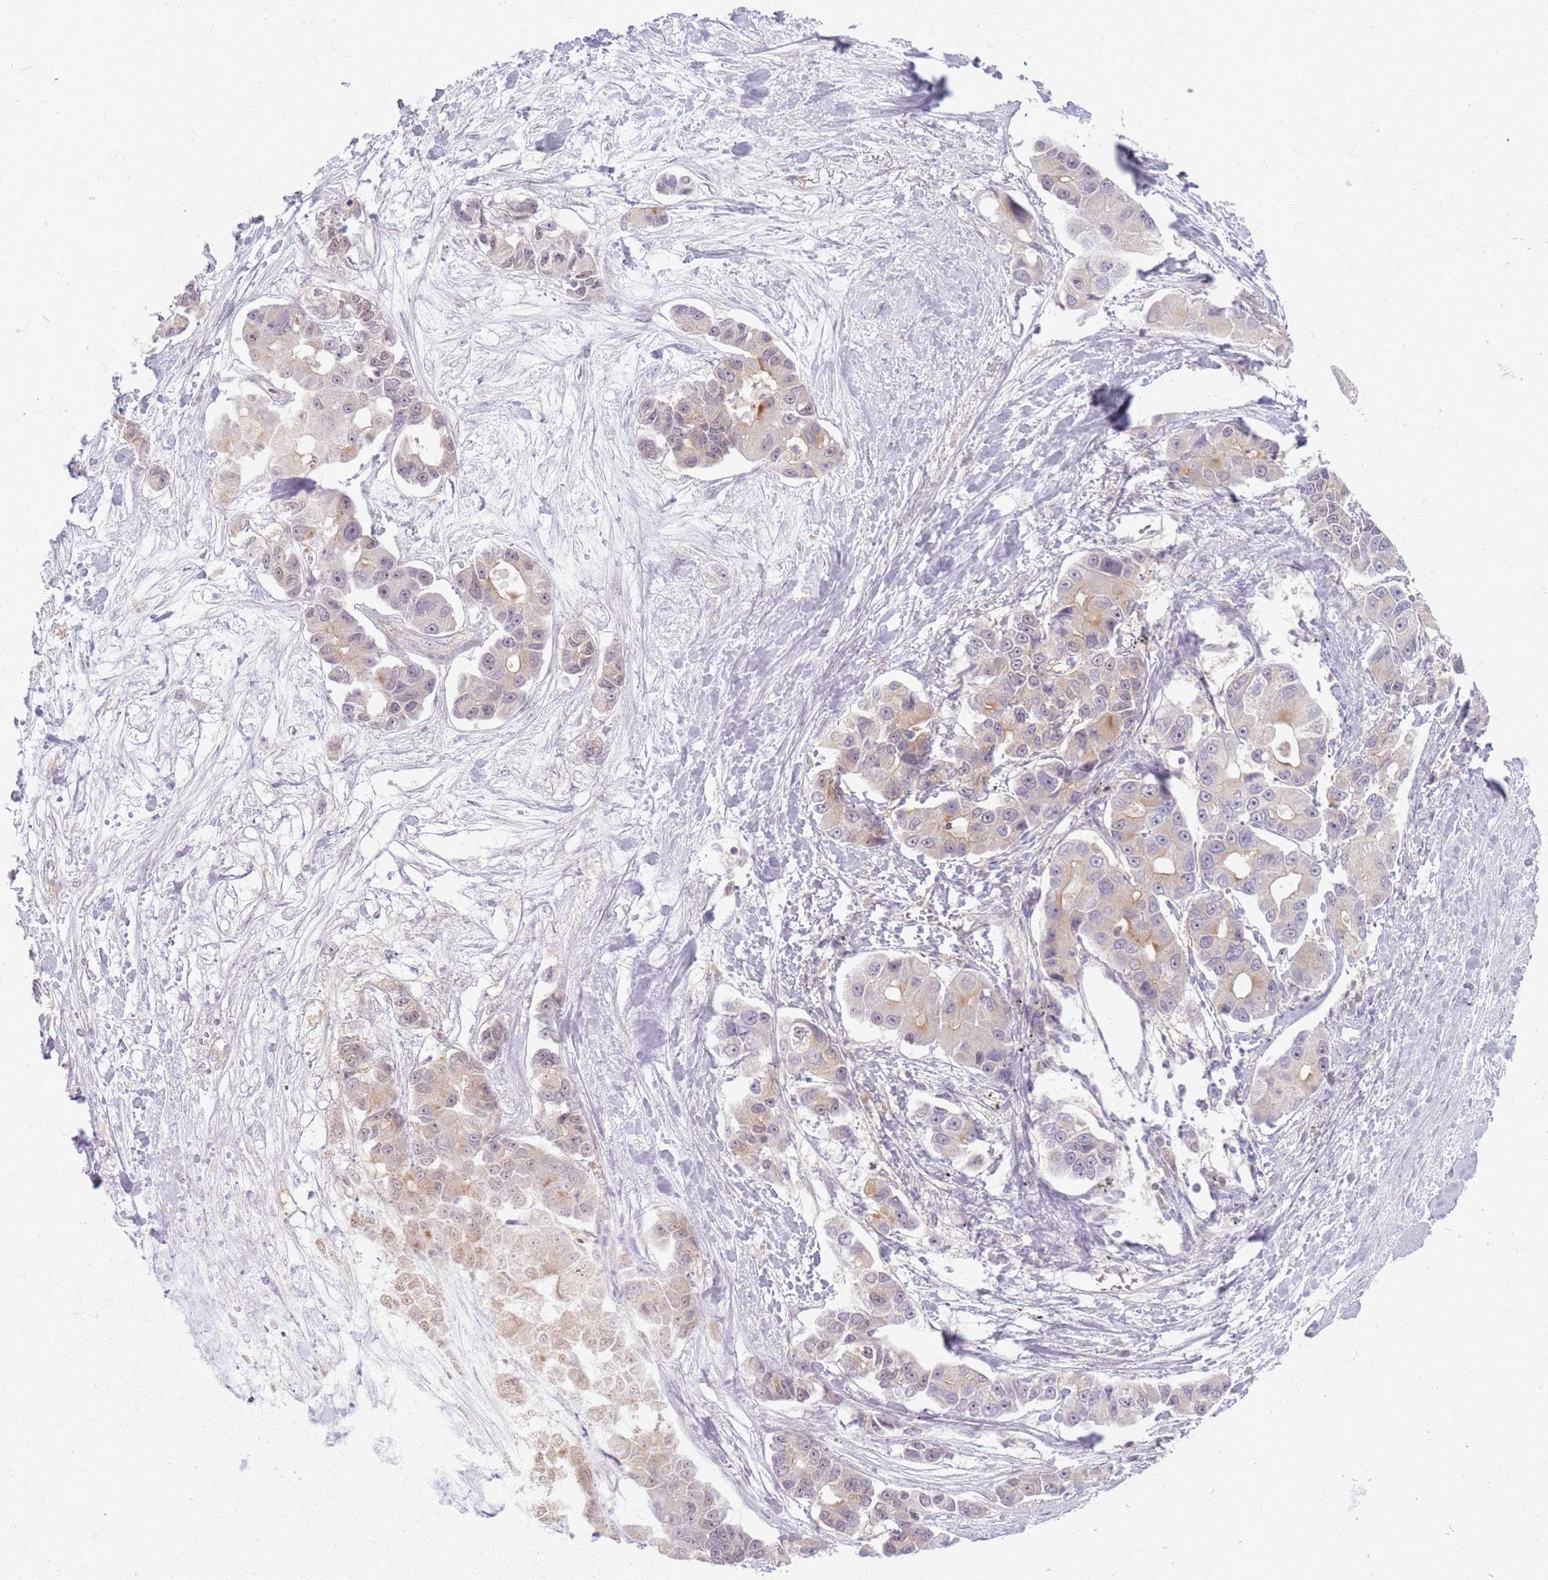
{"staining": {"intensity": "weak", "quantity": "<25%", "location": "cytoplasmic/membranous"}, "tissue": "lung cancer", "cell_type": "Tumor cells", "image_type": "cancer", "snomed": [{"axis": "morphology", "description": "Adenocarcinoma, NOS"}, {"axis": "topography", "description": "Lung"}], "caption": "Micrograph shows no significant protein staining in tumor cells of lung adenocarcinoma. The staining was performed using DAB to visualize the protein expression in brown, while the nuclei were stained in blue with hematoxylin (Magnification: 20x).", "gene": "ZDHHC2", "patient": {"sex": "female", "age": 54}}